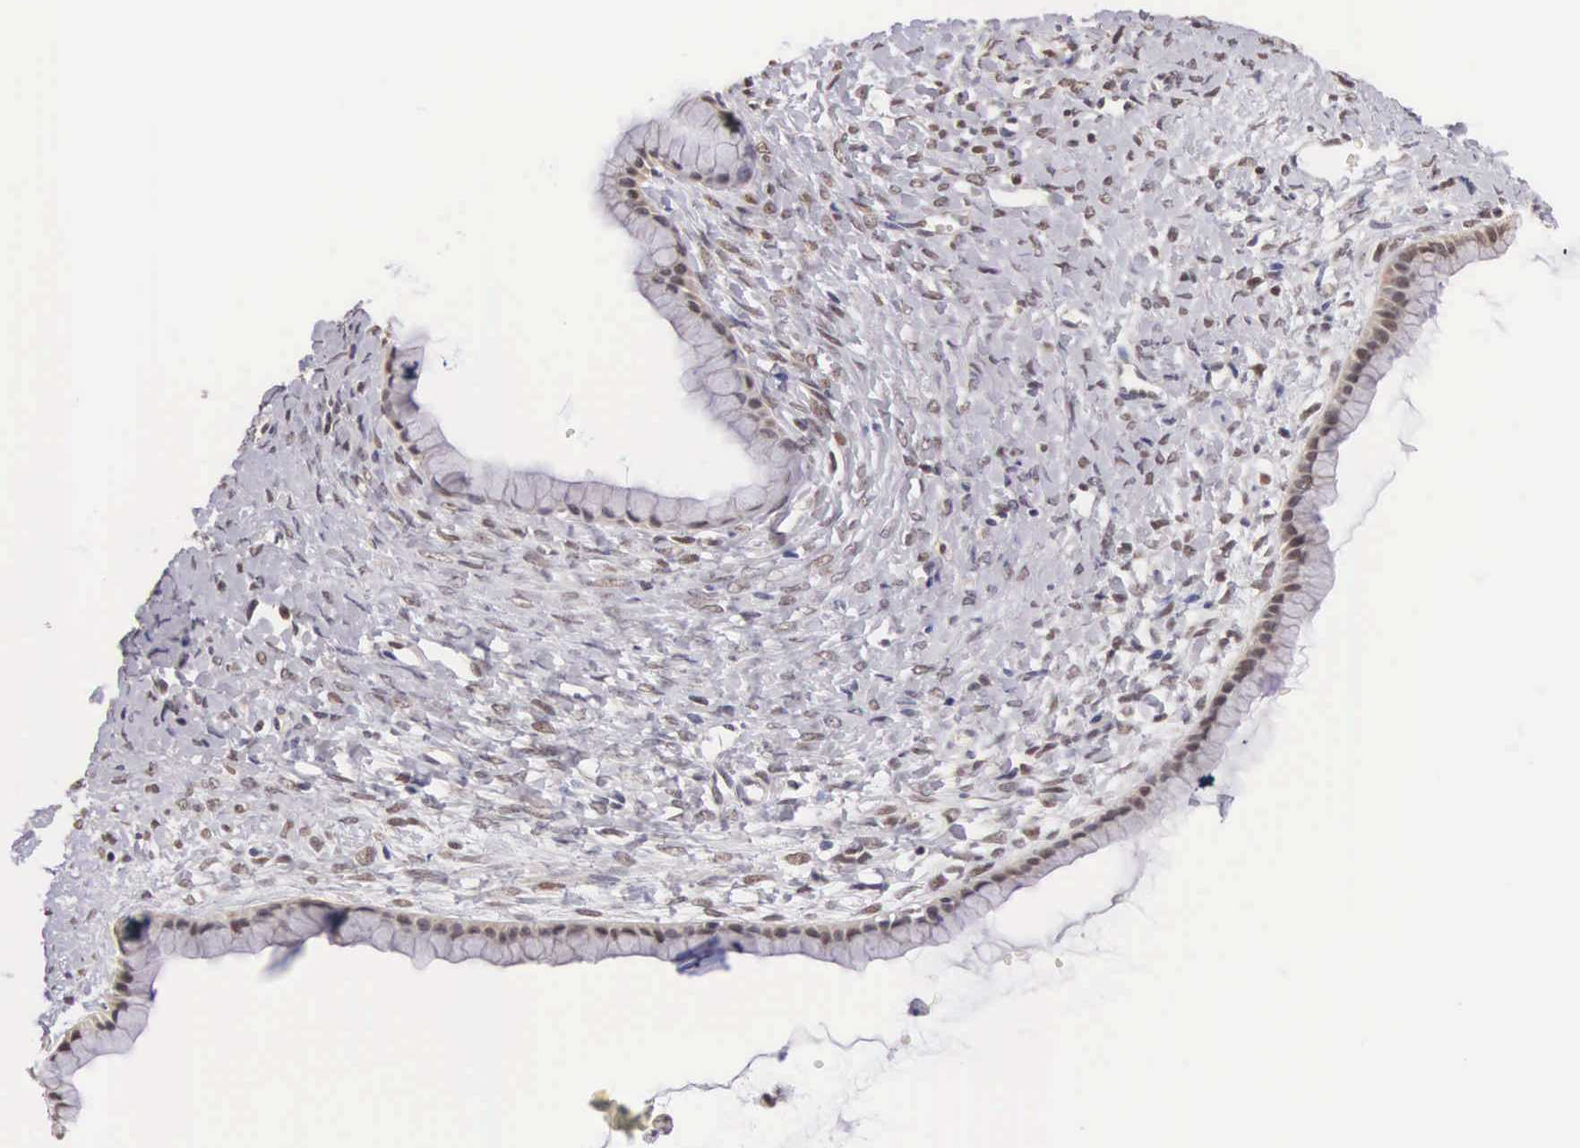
{"staining": {"intensity": "weak", "quantity": "<25%", "location": "nuclear"}, "tissue": "ovarian cancer", "cell_type": "Tumor cells", "image_type": "cancer", "snomed": [{"axis": "morphology", "description": "Cystadenocarcinoma, mucinous, NOS"}, {"axis": "topography", "description": "Ovary"}], "caption": "This is an immunohistochemistry (IHC) micrograph of mucinous cystadenocarcinoma (ovarian). There is no positivity in tumor cells.", "gene": "HMGXB4", "patient": {"sex": "female", "age": 25}}